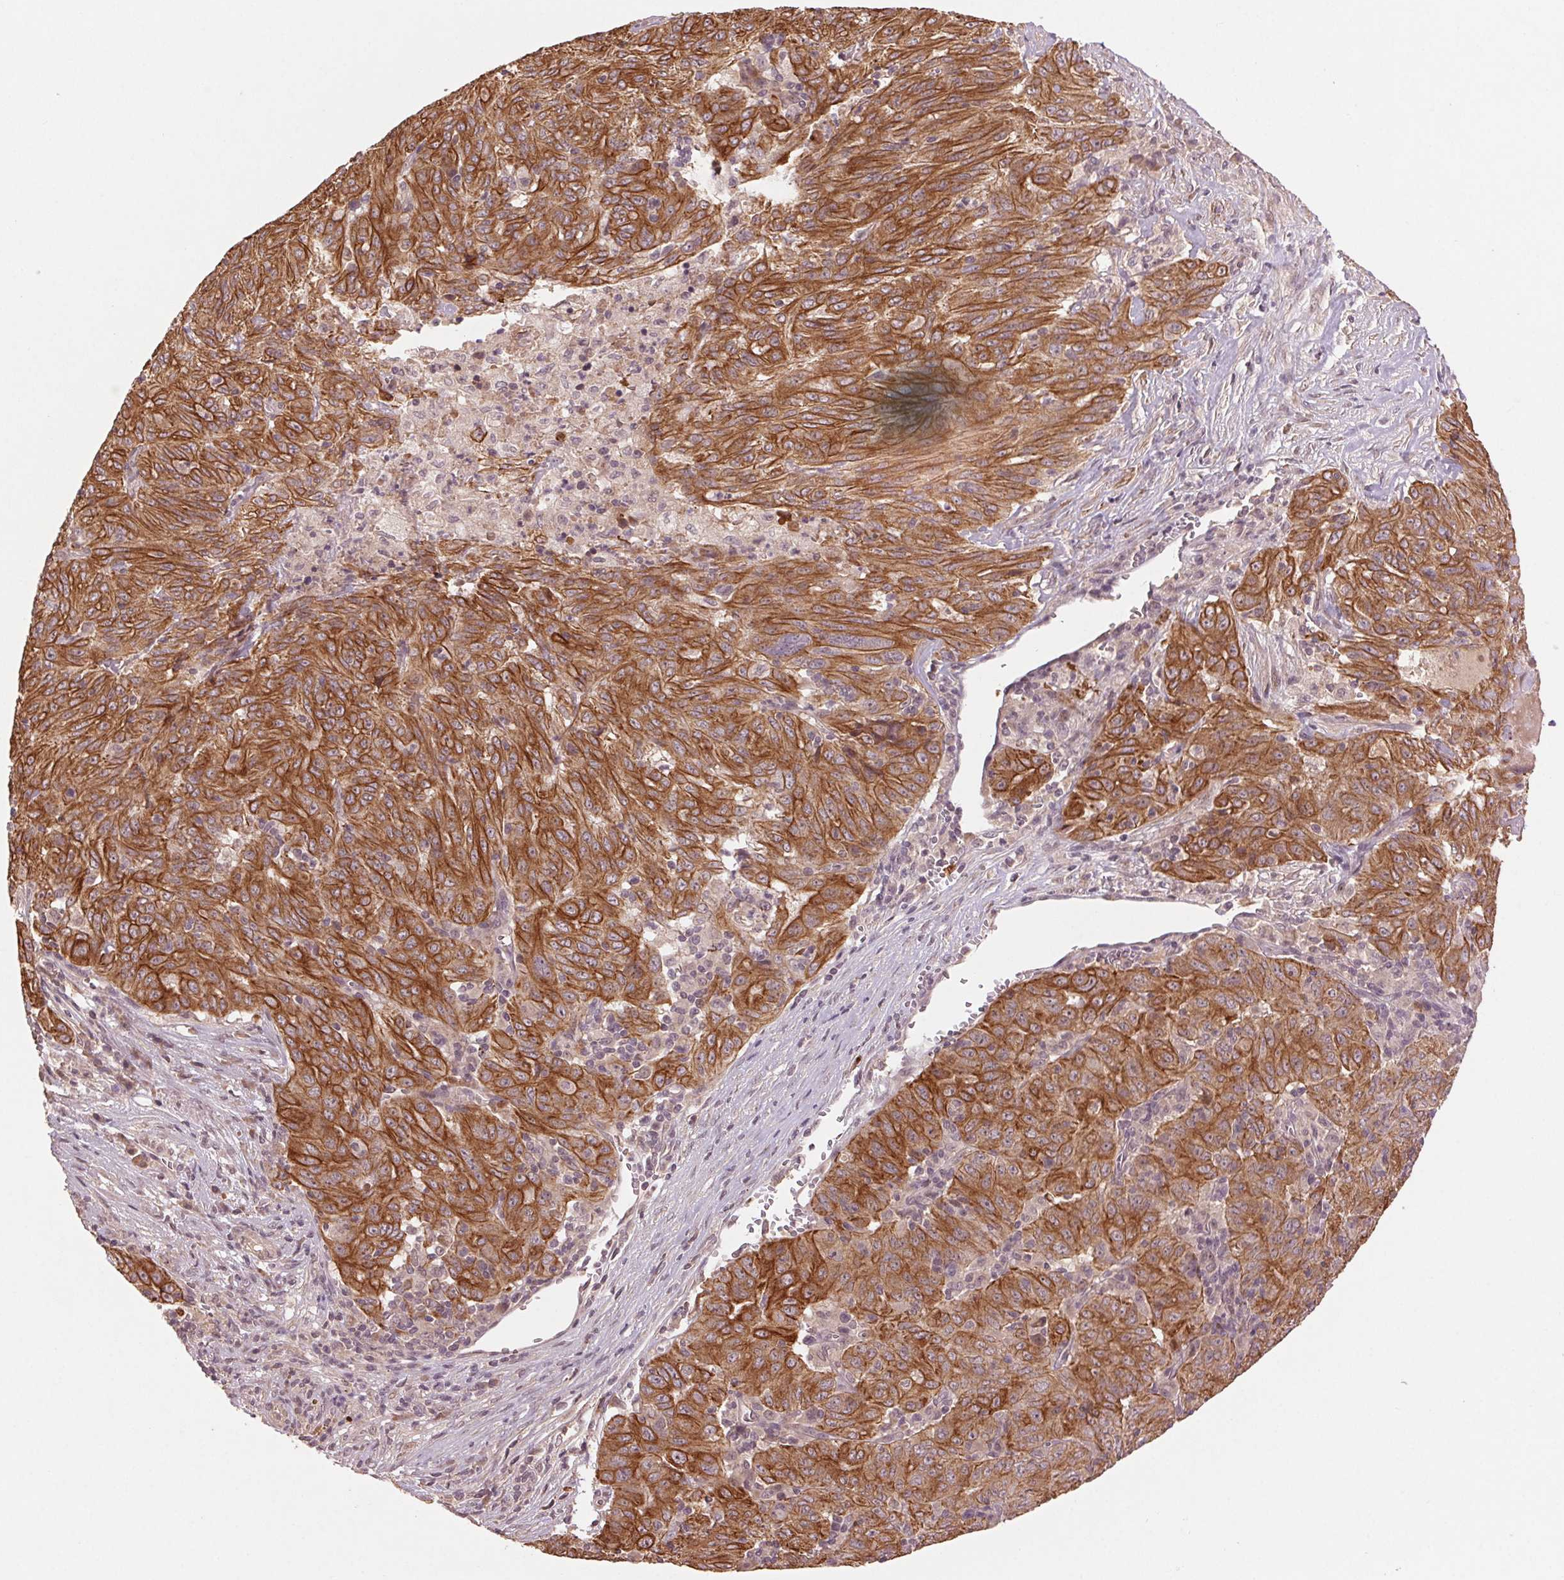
{"staining": {"intensity": "strong", "quantity": ">75%", "location": "cytoplasmic/membranous"}, "tissue": "pancreatic cancer", "cell_type": "Tumor cells", "image_type": "cancer", "snomed": [{"axis": "morphology", "description": "Adenocarcinoma, NOS"}, {"axis": "topography", "description": "Pancreas"}], "caption": "A brown stain labels strong cytoplasmic/membranous staining of a protein in pancreatic cancer tumor cells.", "gene": "SMLR1", "patient": {"sex": "male", "age": 63}}